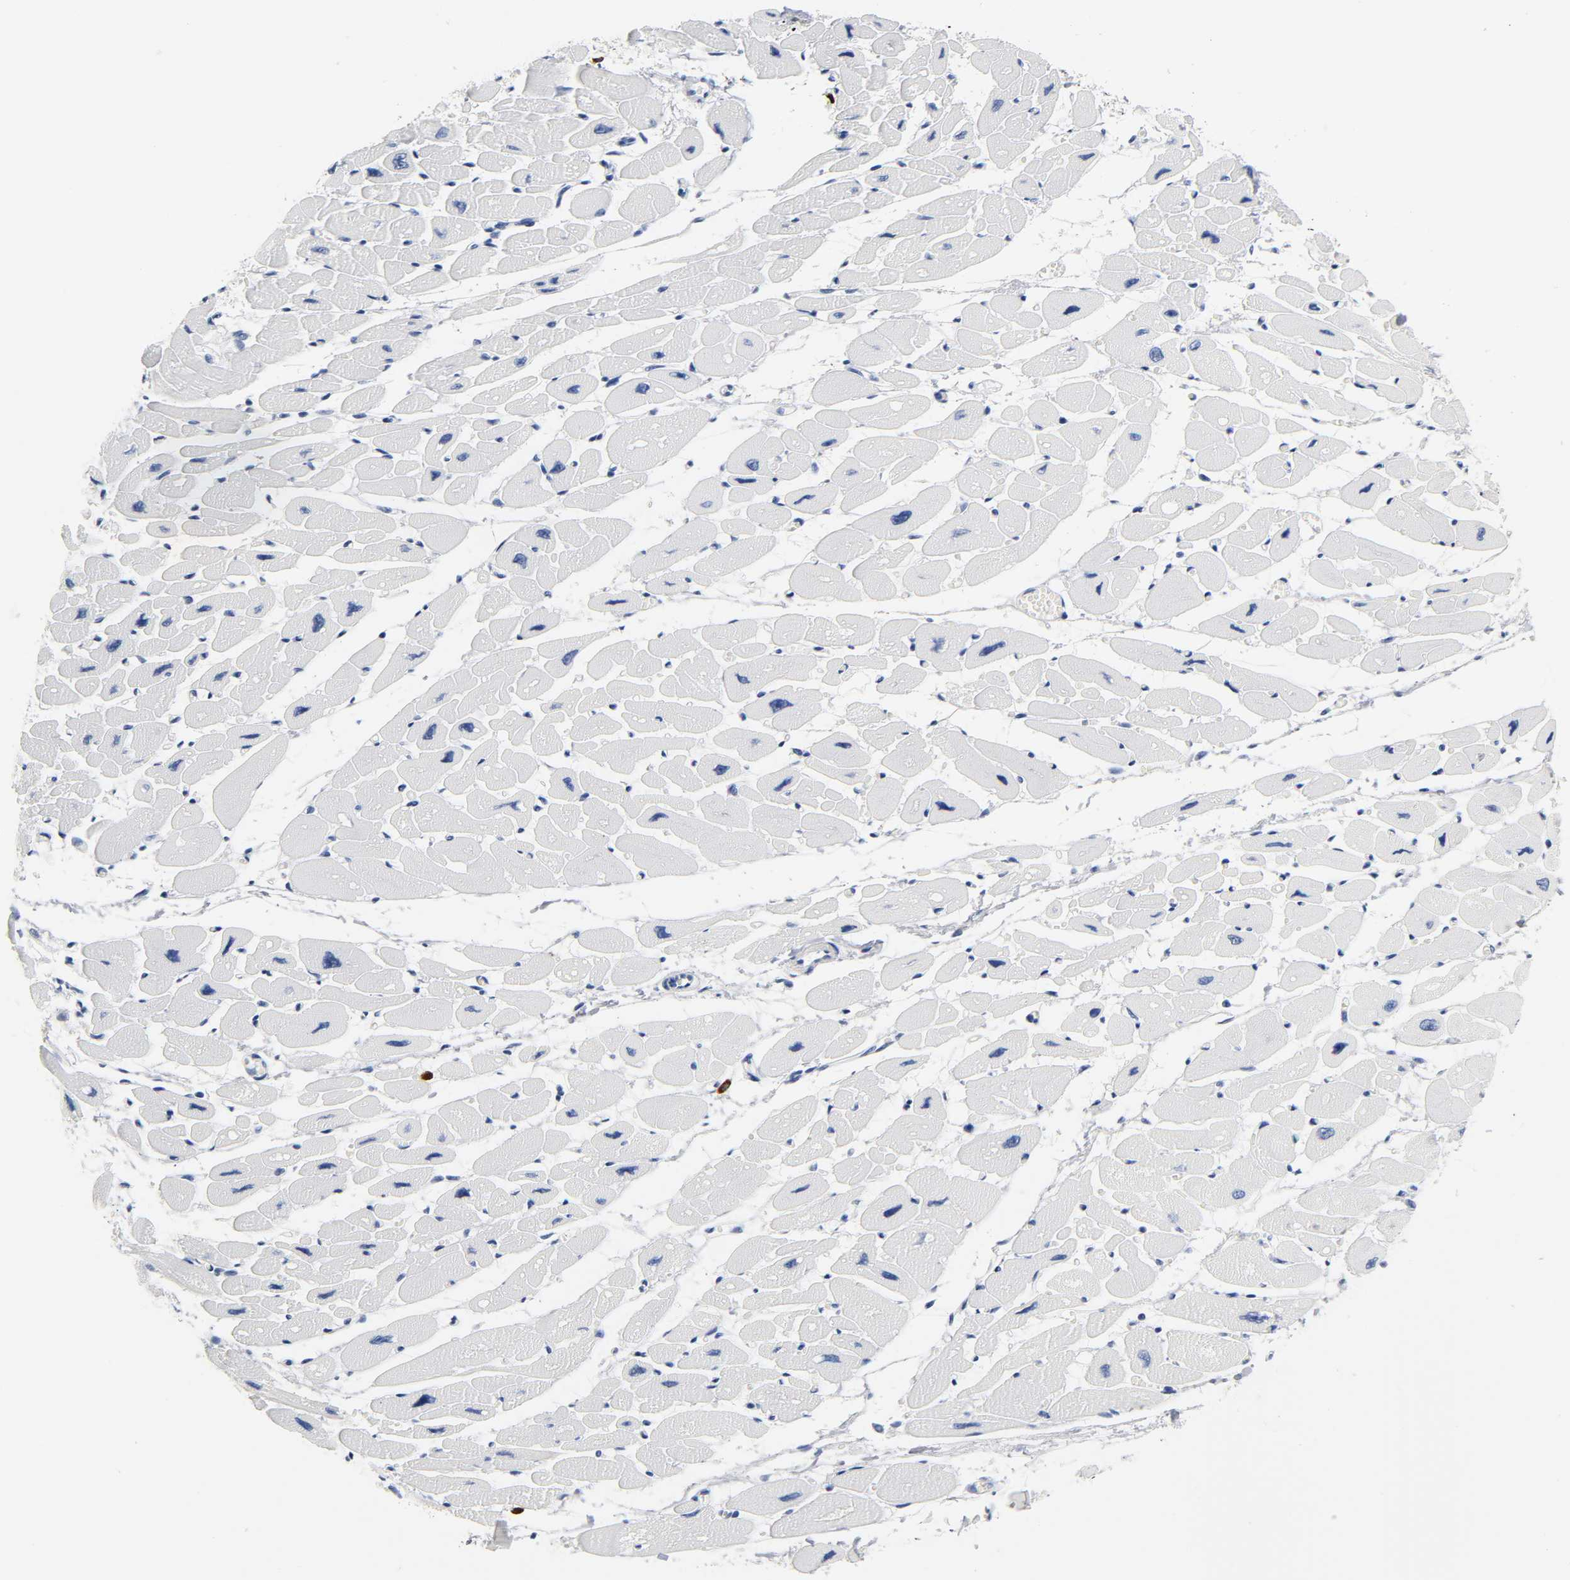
{"staining": {"intensity": "negative", "quantity": "none", "location": "none"}, "tissue": "heart muscle", "cell_type": "Cardiomyocytes", "image_type": "normal", "snomed": [{"axis": "morphology", "description": "Normal tissue, NOS"}, {"axis": "topography", "description": "Heart"}], "caption": "The IHC image has no significant expression in cardiomyocytes of heart muscle. (Stains: DAB IHC with hematoxylin counter stain, Microscopy: brightfield microscopy at high magnification).", "gene": "NAB2", "patient": {"sex": "female", "age": 54}}